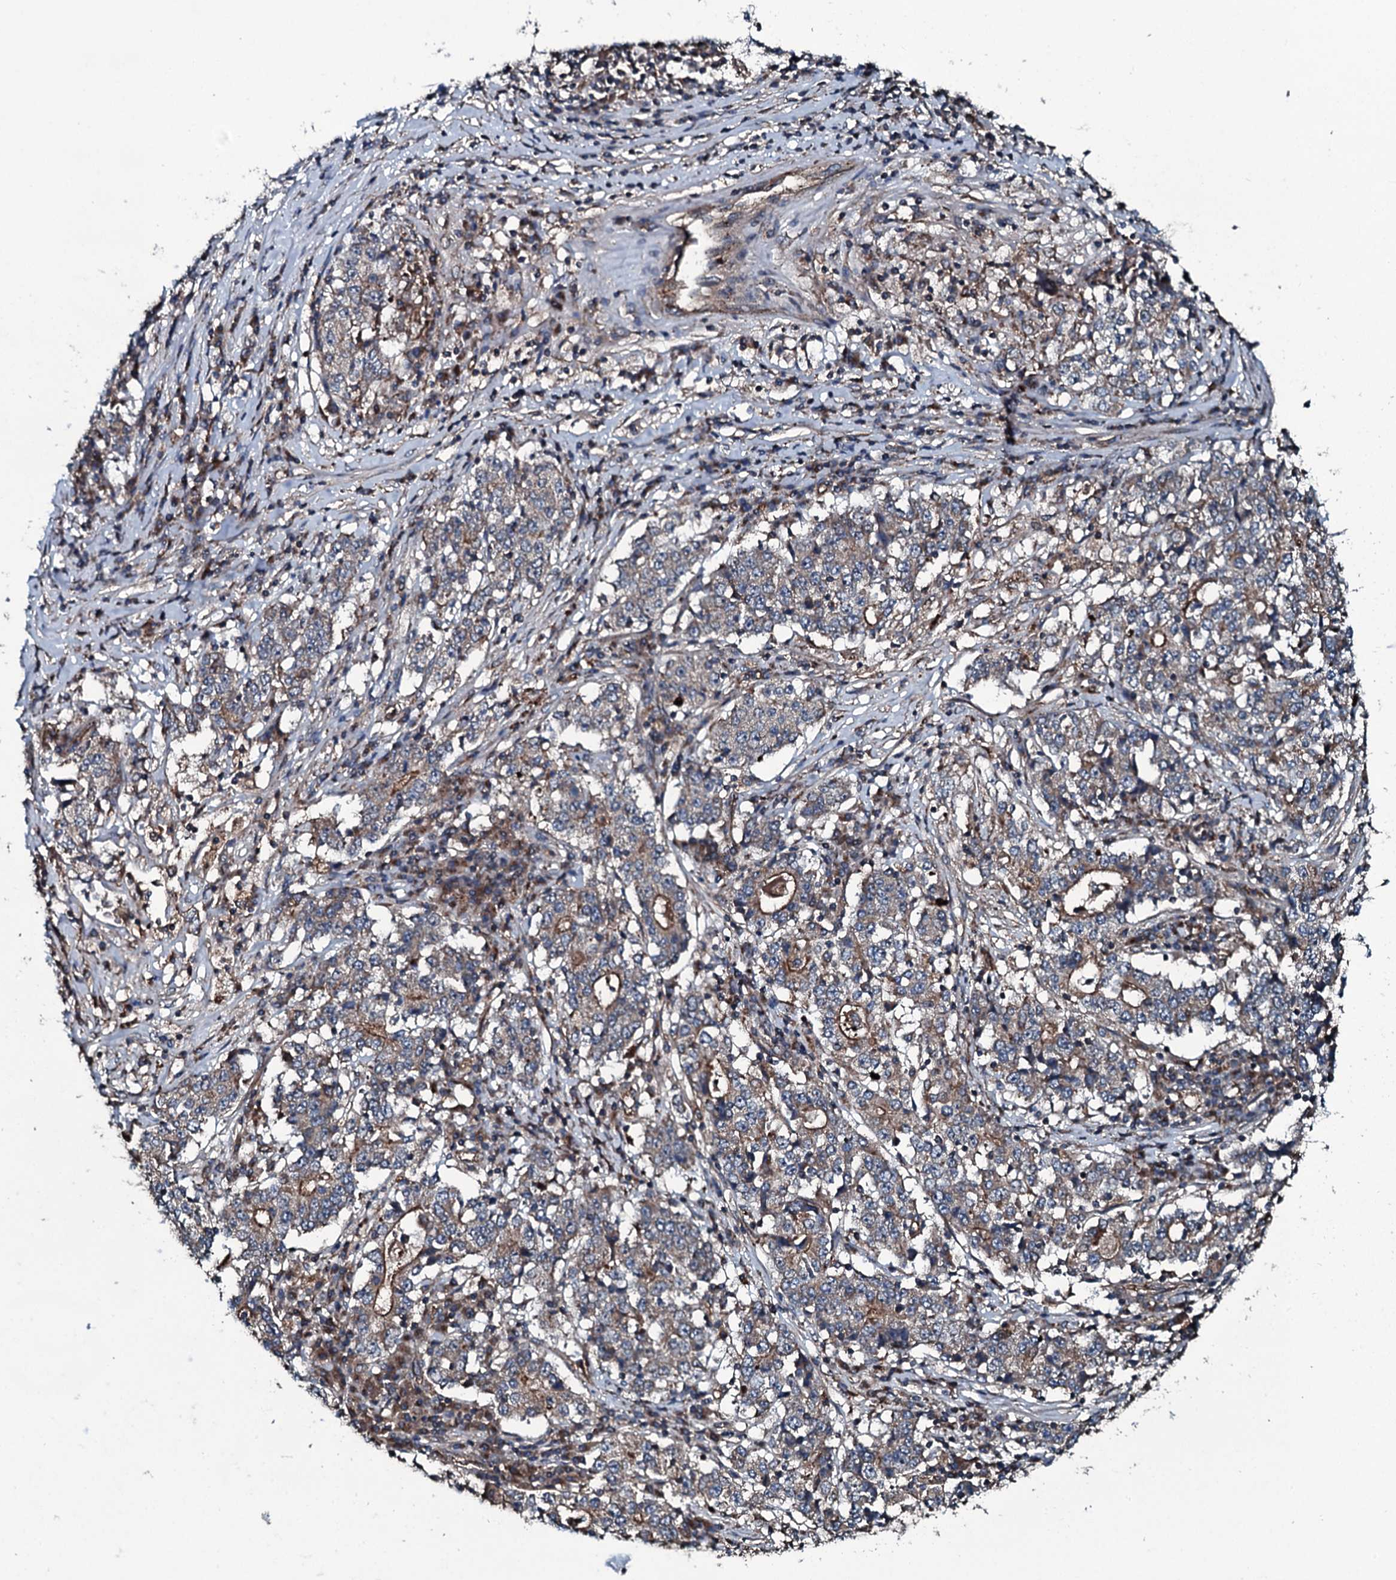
{"staining": {"intensity": "moderate", "quantity": "25%-75%", "location": "cytoplasmic/membranous"}, "tissue": "stomach cancer", "cell_type": "Tumor cells", "image_type": "cancer", "snomed": [{"axis": "morphology", "description": "Adenocarcinoma, NOS"}, {"axis": "topography", "description": "Stomach"}], "caption": "Approximately 25%-75% of tumor cells in human stomach adenocarcinoma exhibit moderate cytoplasmic/membranous protein positivity as visualized by brown immunohistochemical staining.", "gene": "TRIM7", "patient": {"sex": "male", "age": 59}}